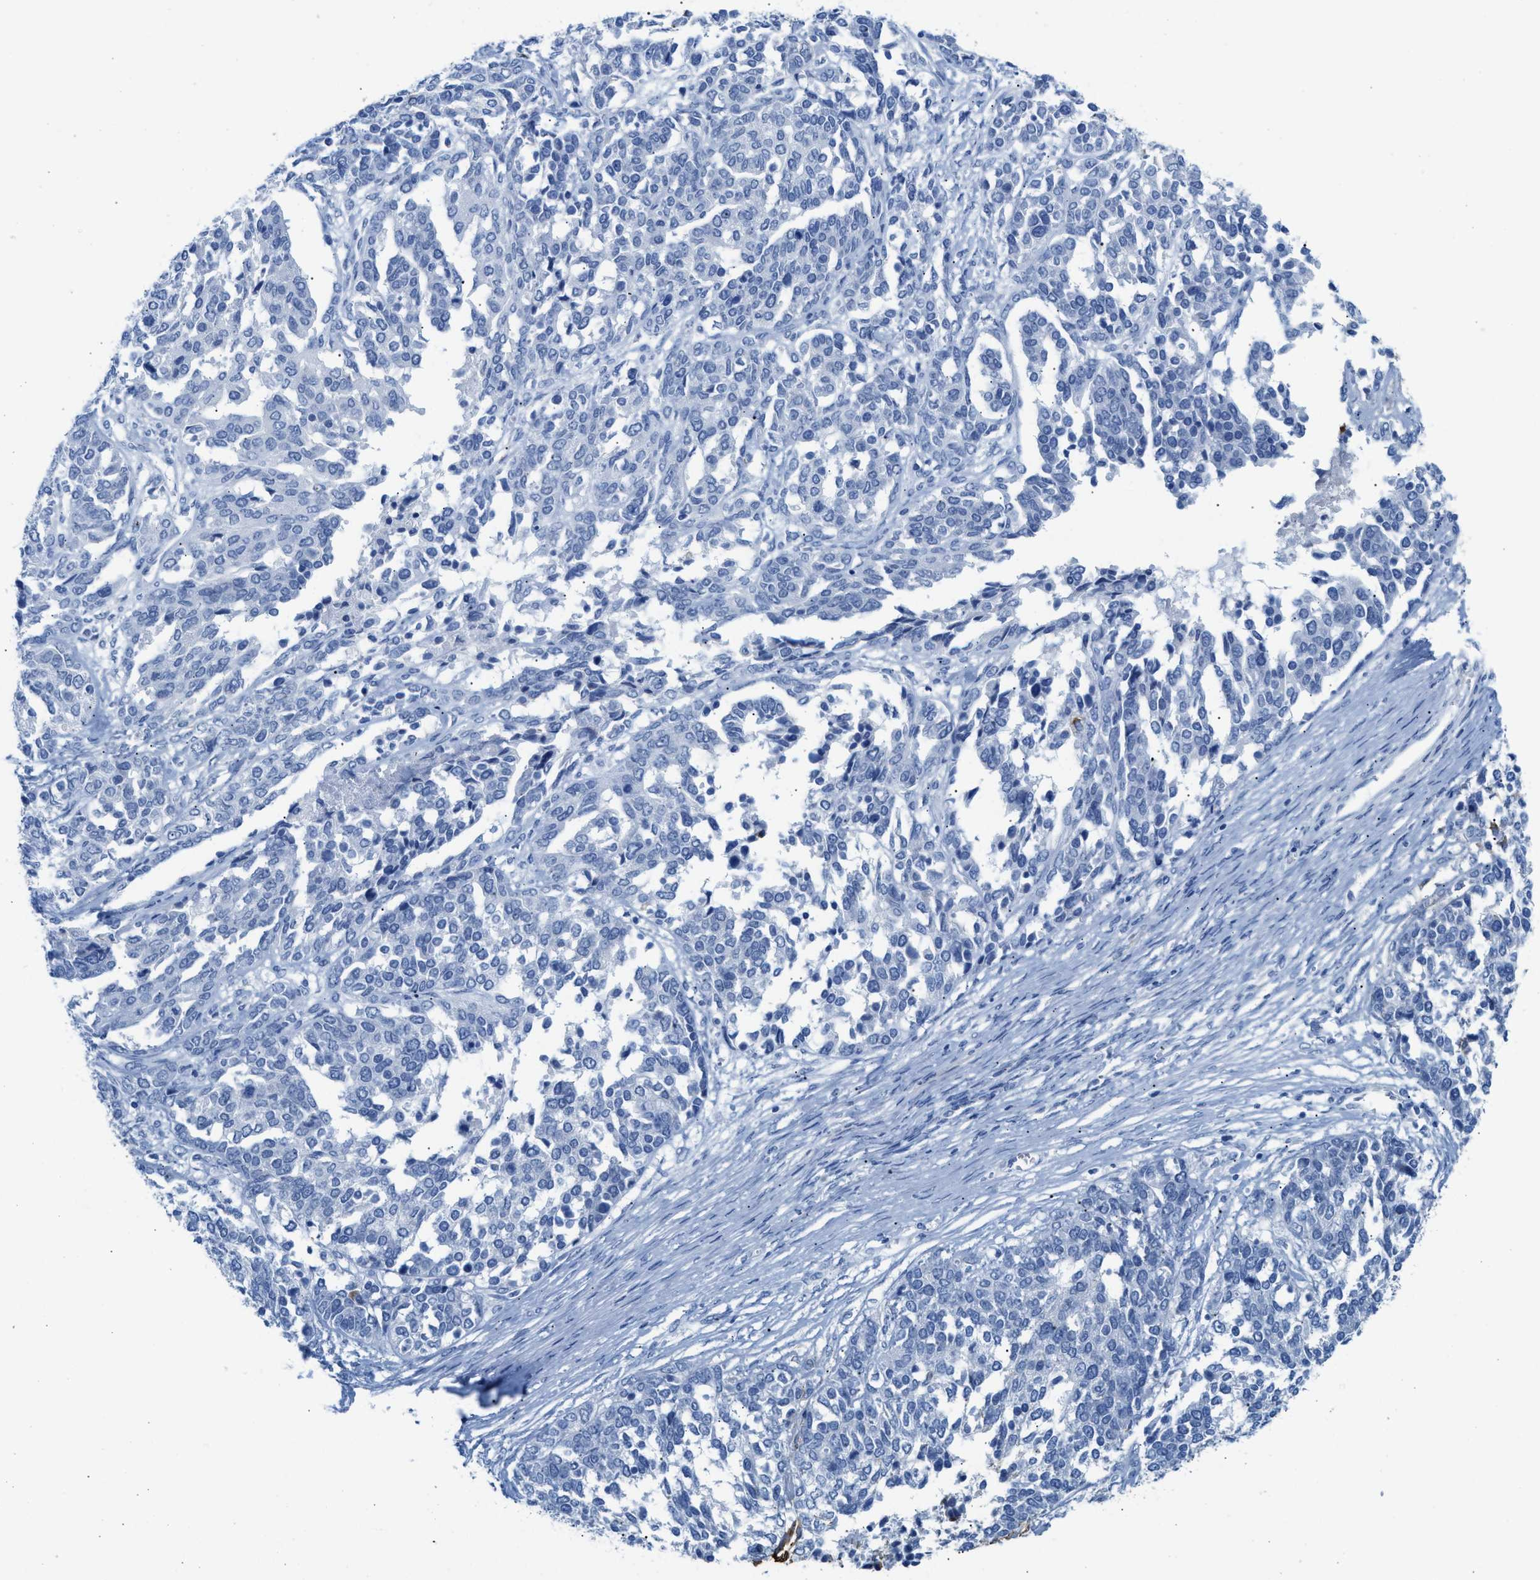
{"staining": {"intensity": "negative", "quantity": "none", "location": "none"}, "tissue": "ovarian cancer", "cell_type": "Tumor cells", "image_type": "cancer", "snomed": [{"axis": "morphology", "description": "Cystadenocarcinoma, serous, NOS"}, {"axis": "topography", "description": "Ovary"}], "caption": "This is an immunohistochemistry micrograph of ovarian cancer. There is no positivity in tumor cells.", "gene": "TNR", "patient": {"sex": "female", "age": 44}}